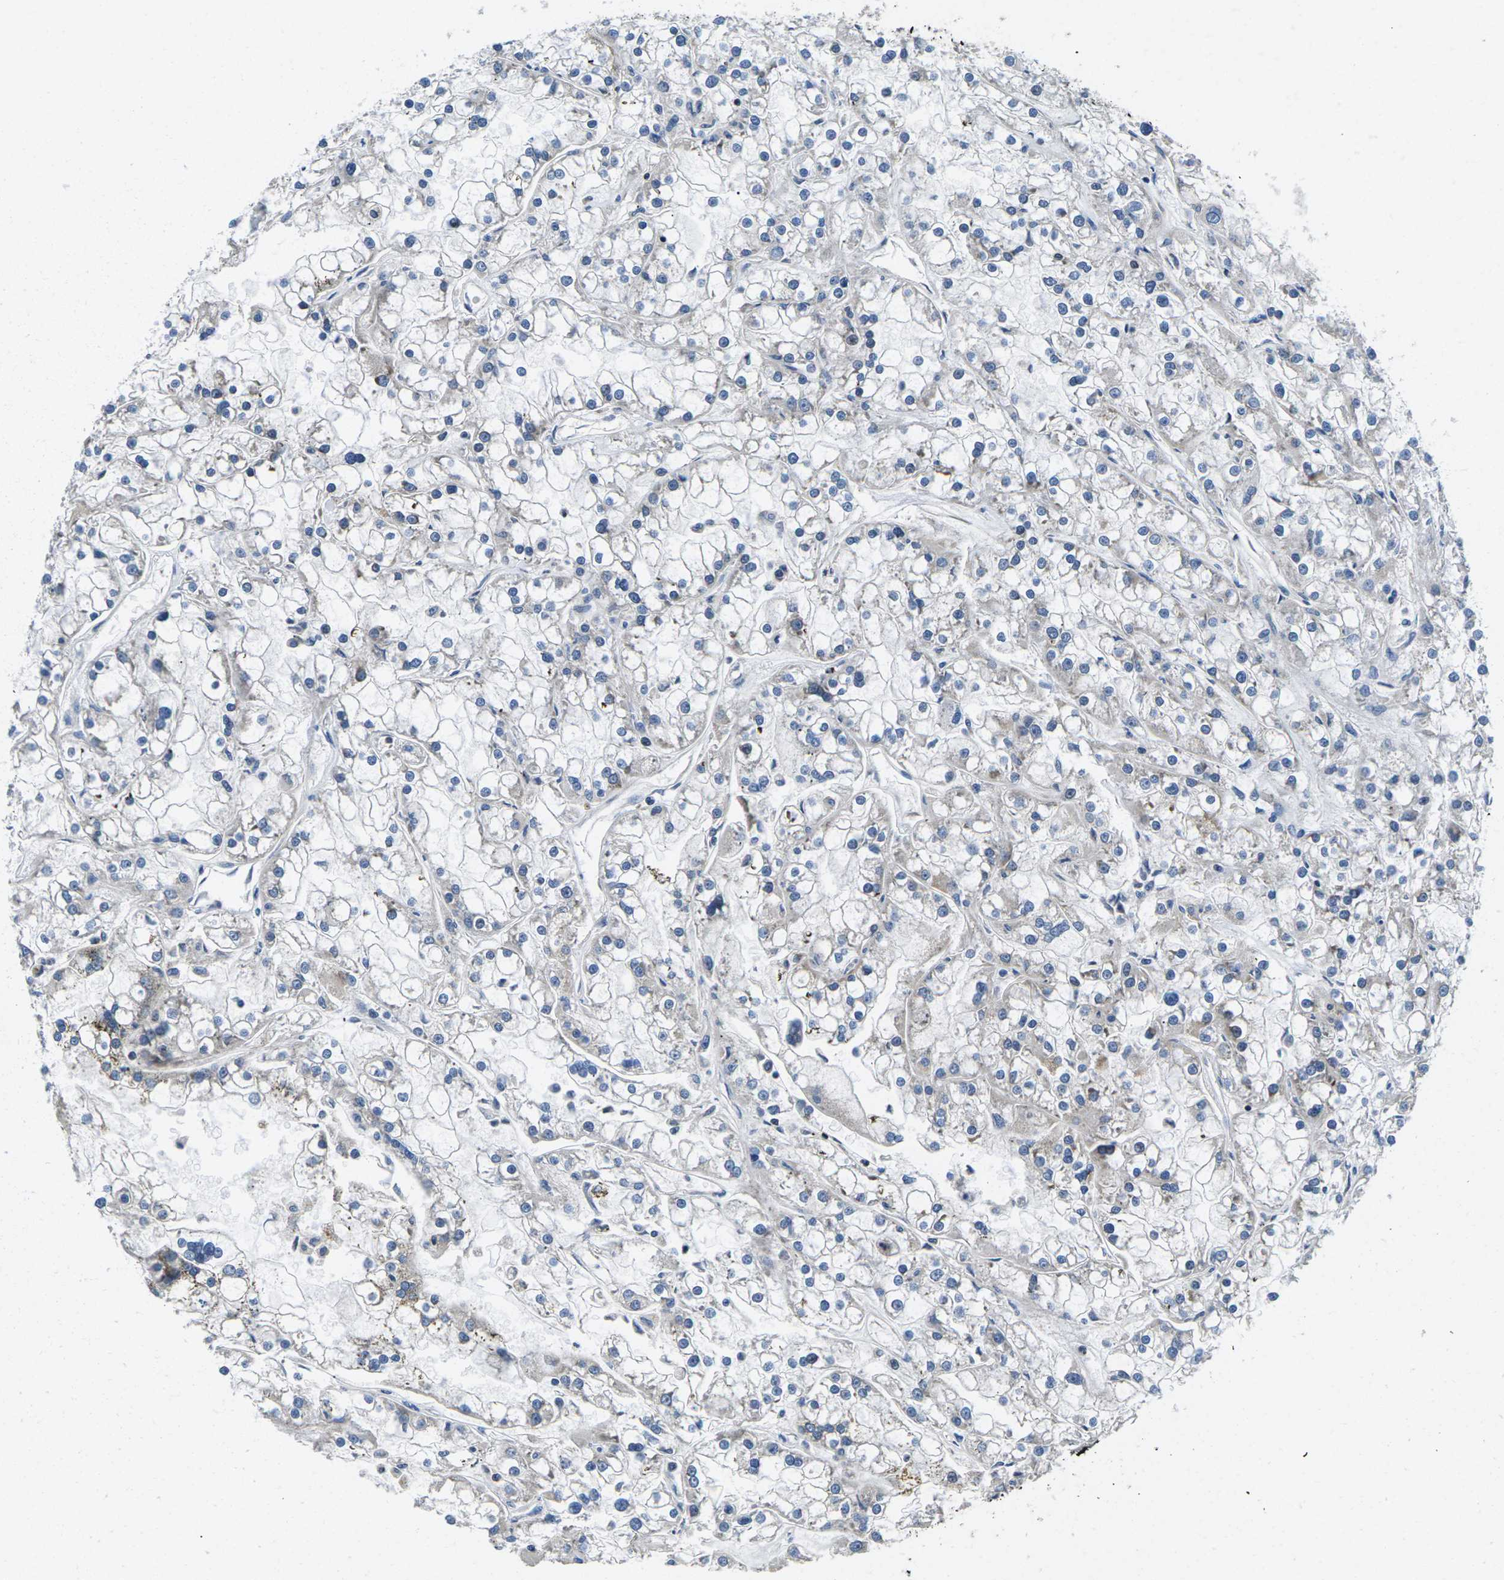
{"staining": {"intensity": "negative", "quantity": "none", "location": "none"}, "tissue": "renal cancer", "cell_type": "Tumor cells", "image_type": "cancer", "snomed": [{"axis": "morphology", "description": "Adenocarcinoma, NOS"}, {"axis": "topography", "description": "Kidney"}], "caption": "An immunohistochemistry micrograph of renal adenocarcinoma is shown. There is no staining in tumor cells of renal adenocarcinoma.", "gene": "PLCE1", "patient": {"sex": "female", "age": 52}}